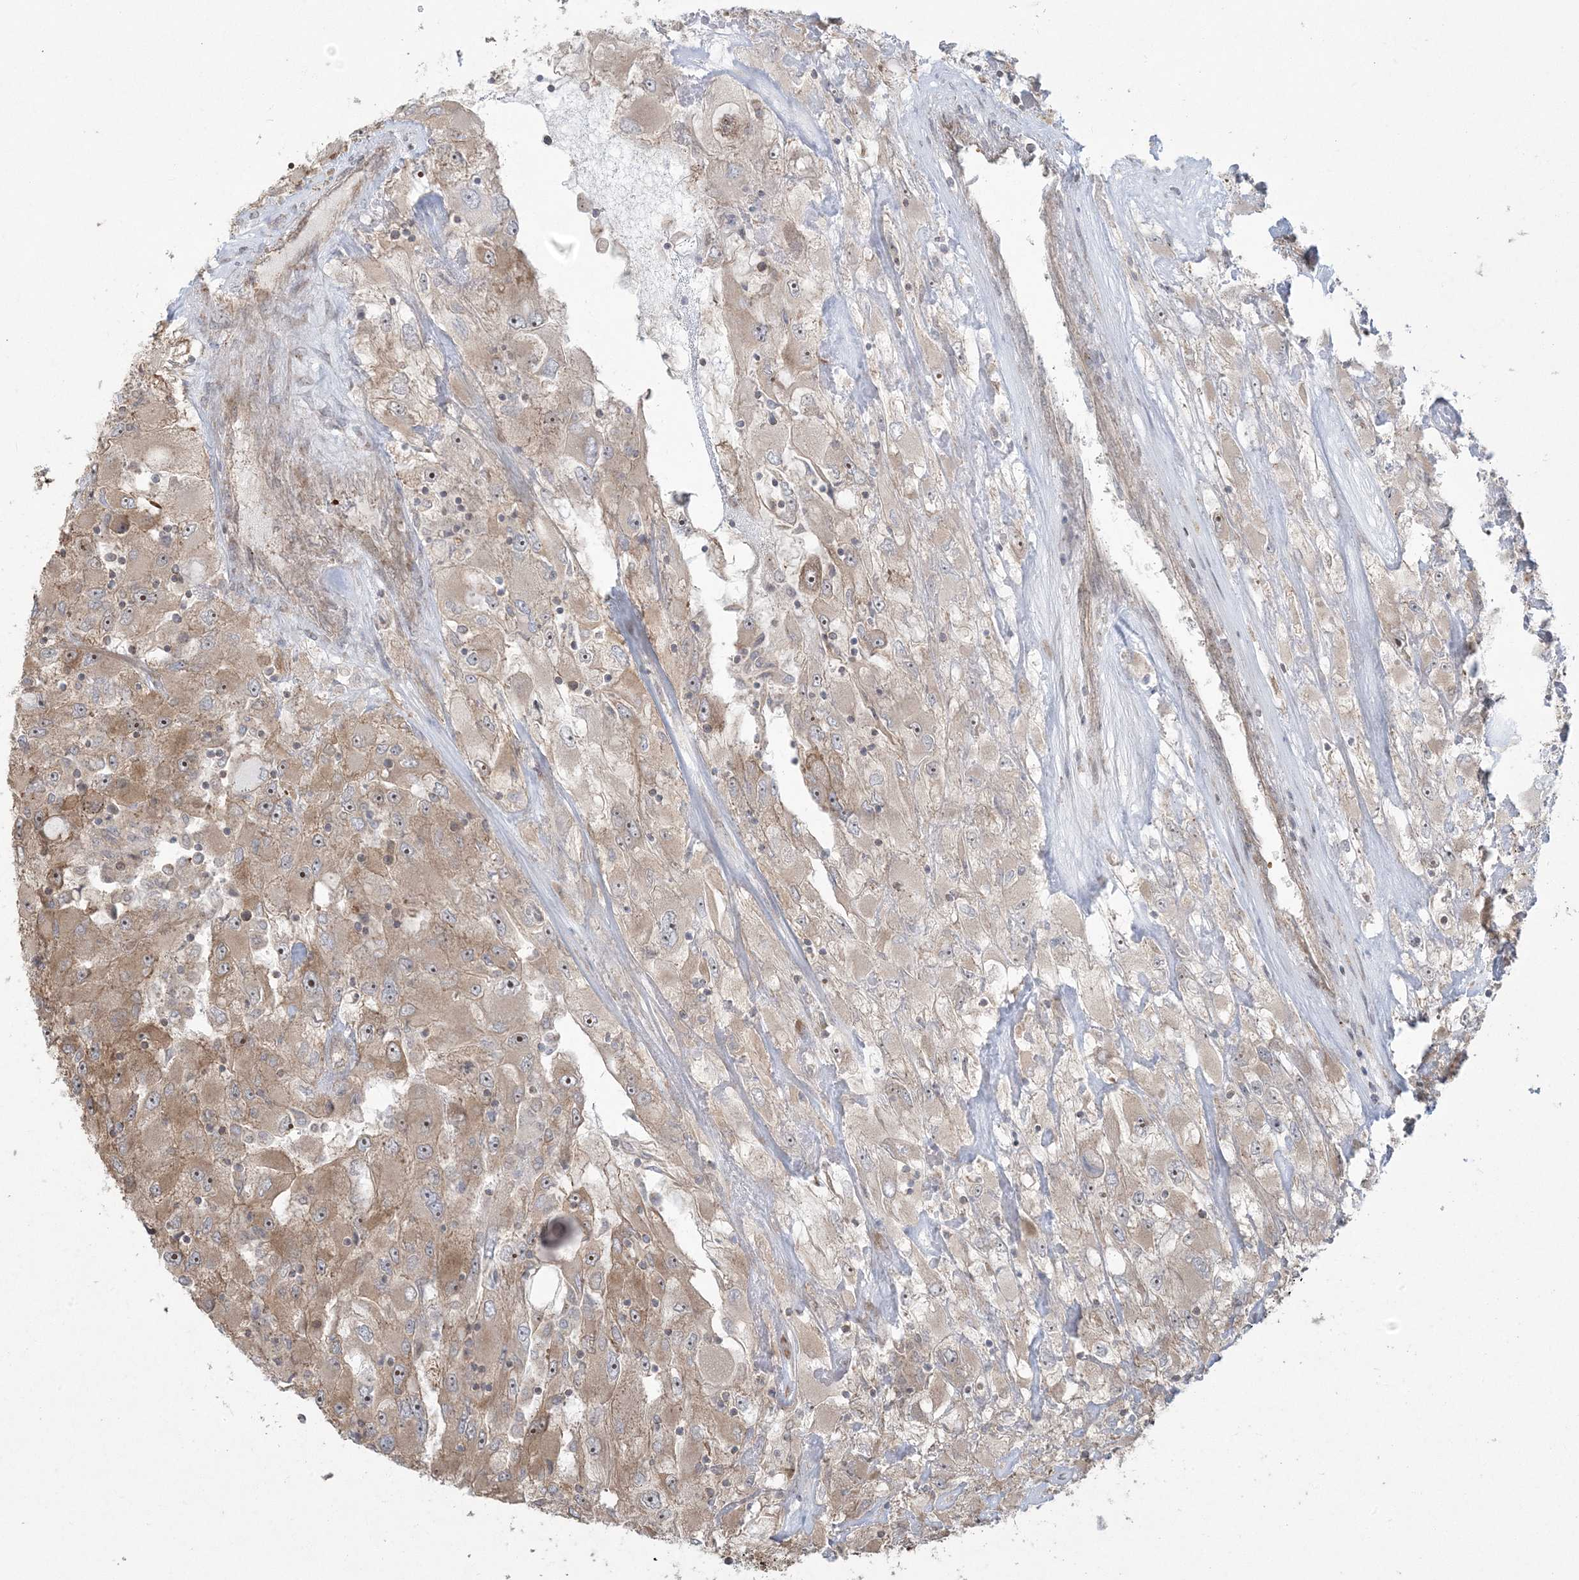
{"staining": {"intensity": "moderate", "quantity": "25%-75%", "location": "cytoplasmic/membranous"}, "tissue": "renal cancer", "cell_type": "Tumor cells", "image_type": "cancer", "snomed": [{"axis": "morphology", "description": "Adenocarcinoma, NOS"}, {"axis": "topography", "description": "Kidney"}], "caption": "This histopathology image demonstrates renal cancer (adenocarcinoma) stained with immunohistochemistry (IHC) to label a protein in brown. The cytoplasmic/membranous of tumor cells show moderate positivity for the protein. Nuclei are counter-stained blue.", "gene": "ABCF3", "patient": {"sex": "female", "age": 52}}